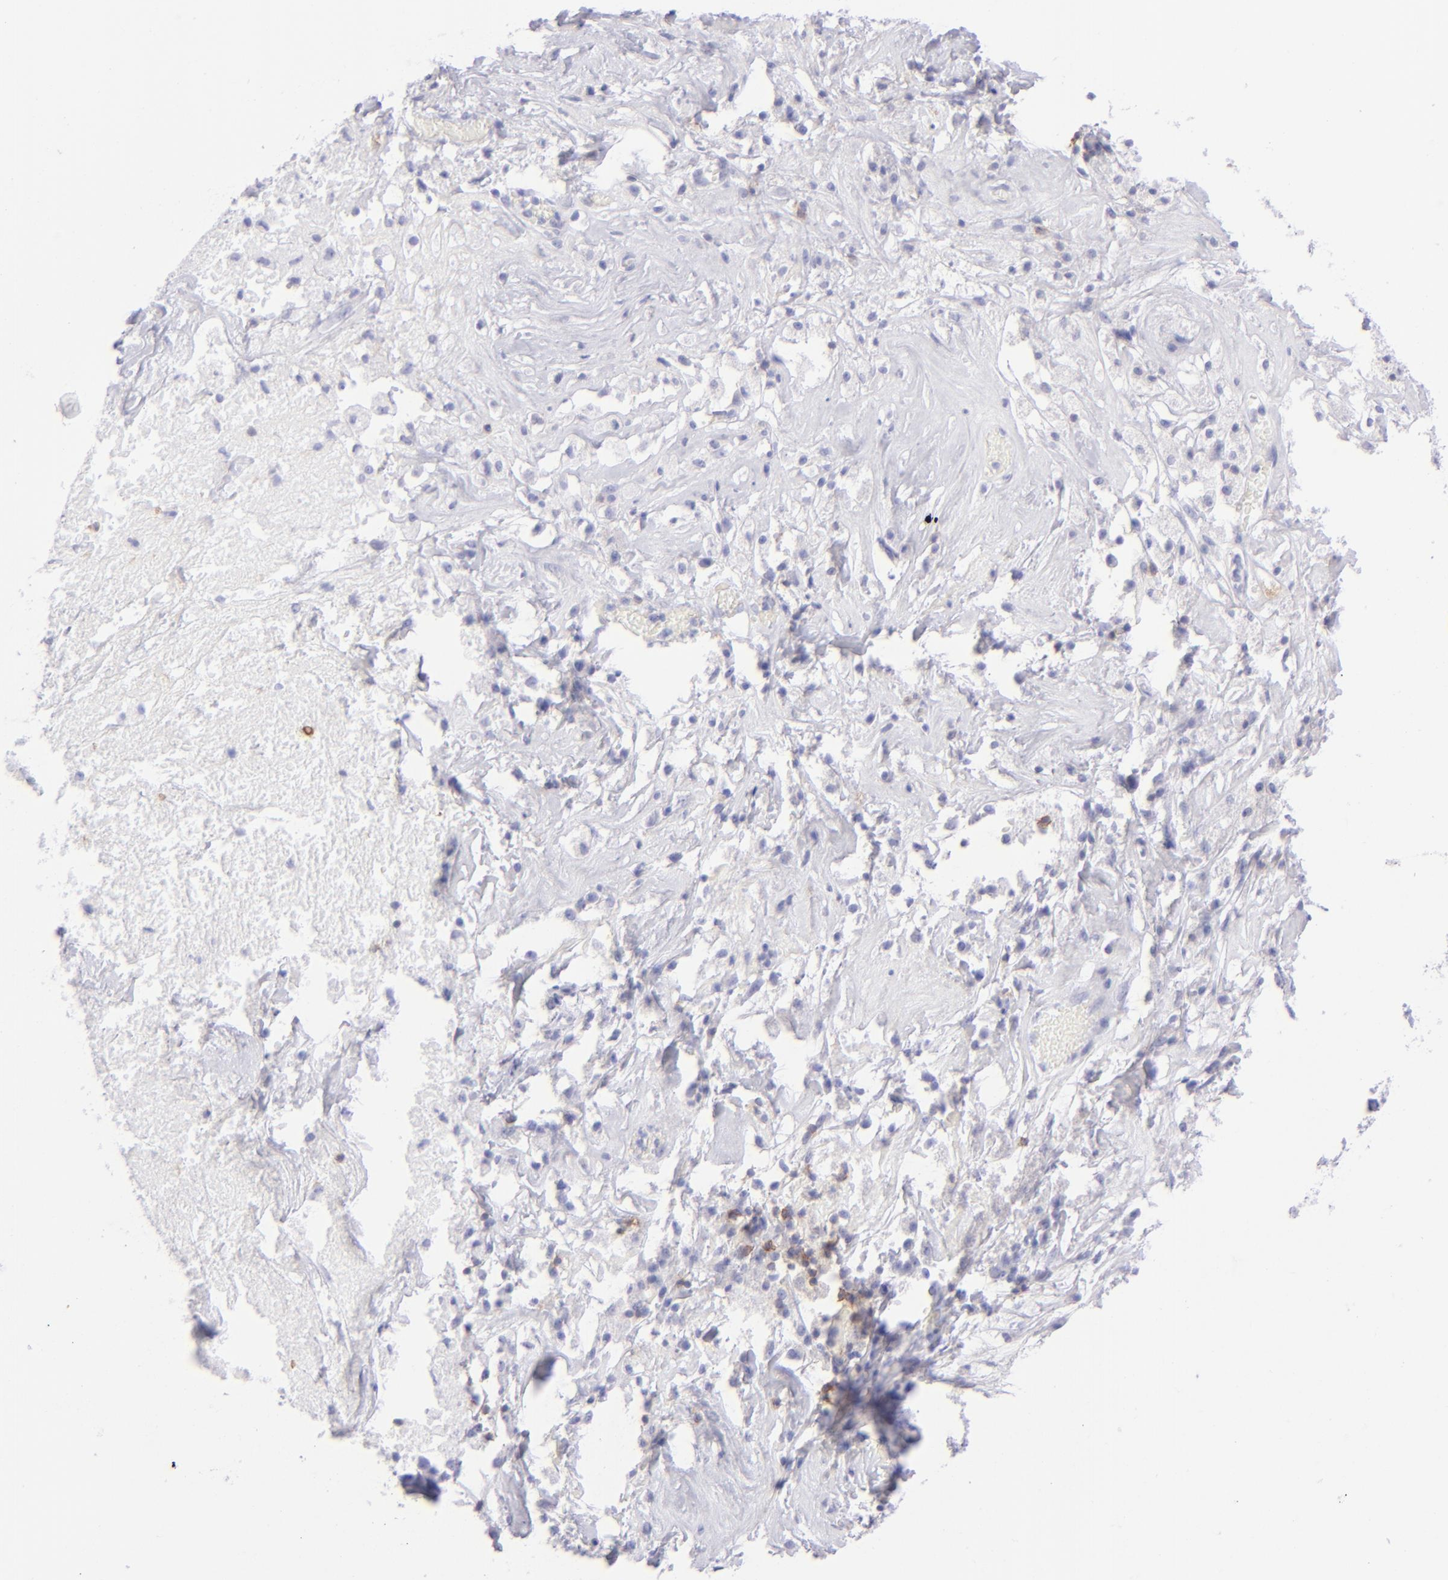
{"staining": {"intensity": "negative", "quantity": "none", "location": "none"}, "tissue": "ovarian cancer", "cell_type": "Tumor cells", "image_type": "cancer", "snomed": [{"axis": "morphology", "description": "Normal tissue, NOS"}, {"axis": "morphology", "description": "Cystadenocarcinoma, serous, NOS"}, {"axis": "topography", "description": "Ovary"}], "caption": "Micrograph shows no protein staining in tumor cells of ovarian cancer (serous cystadenocarcinoma) tissue. The staining is performed using DAB (3,3'-diaminobenzidine) brown chromogen with nuclei counter-stained in using hematoxylin.", "gene": "CD69", "patient": {"sex": "female", "age": 62}}